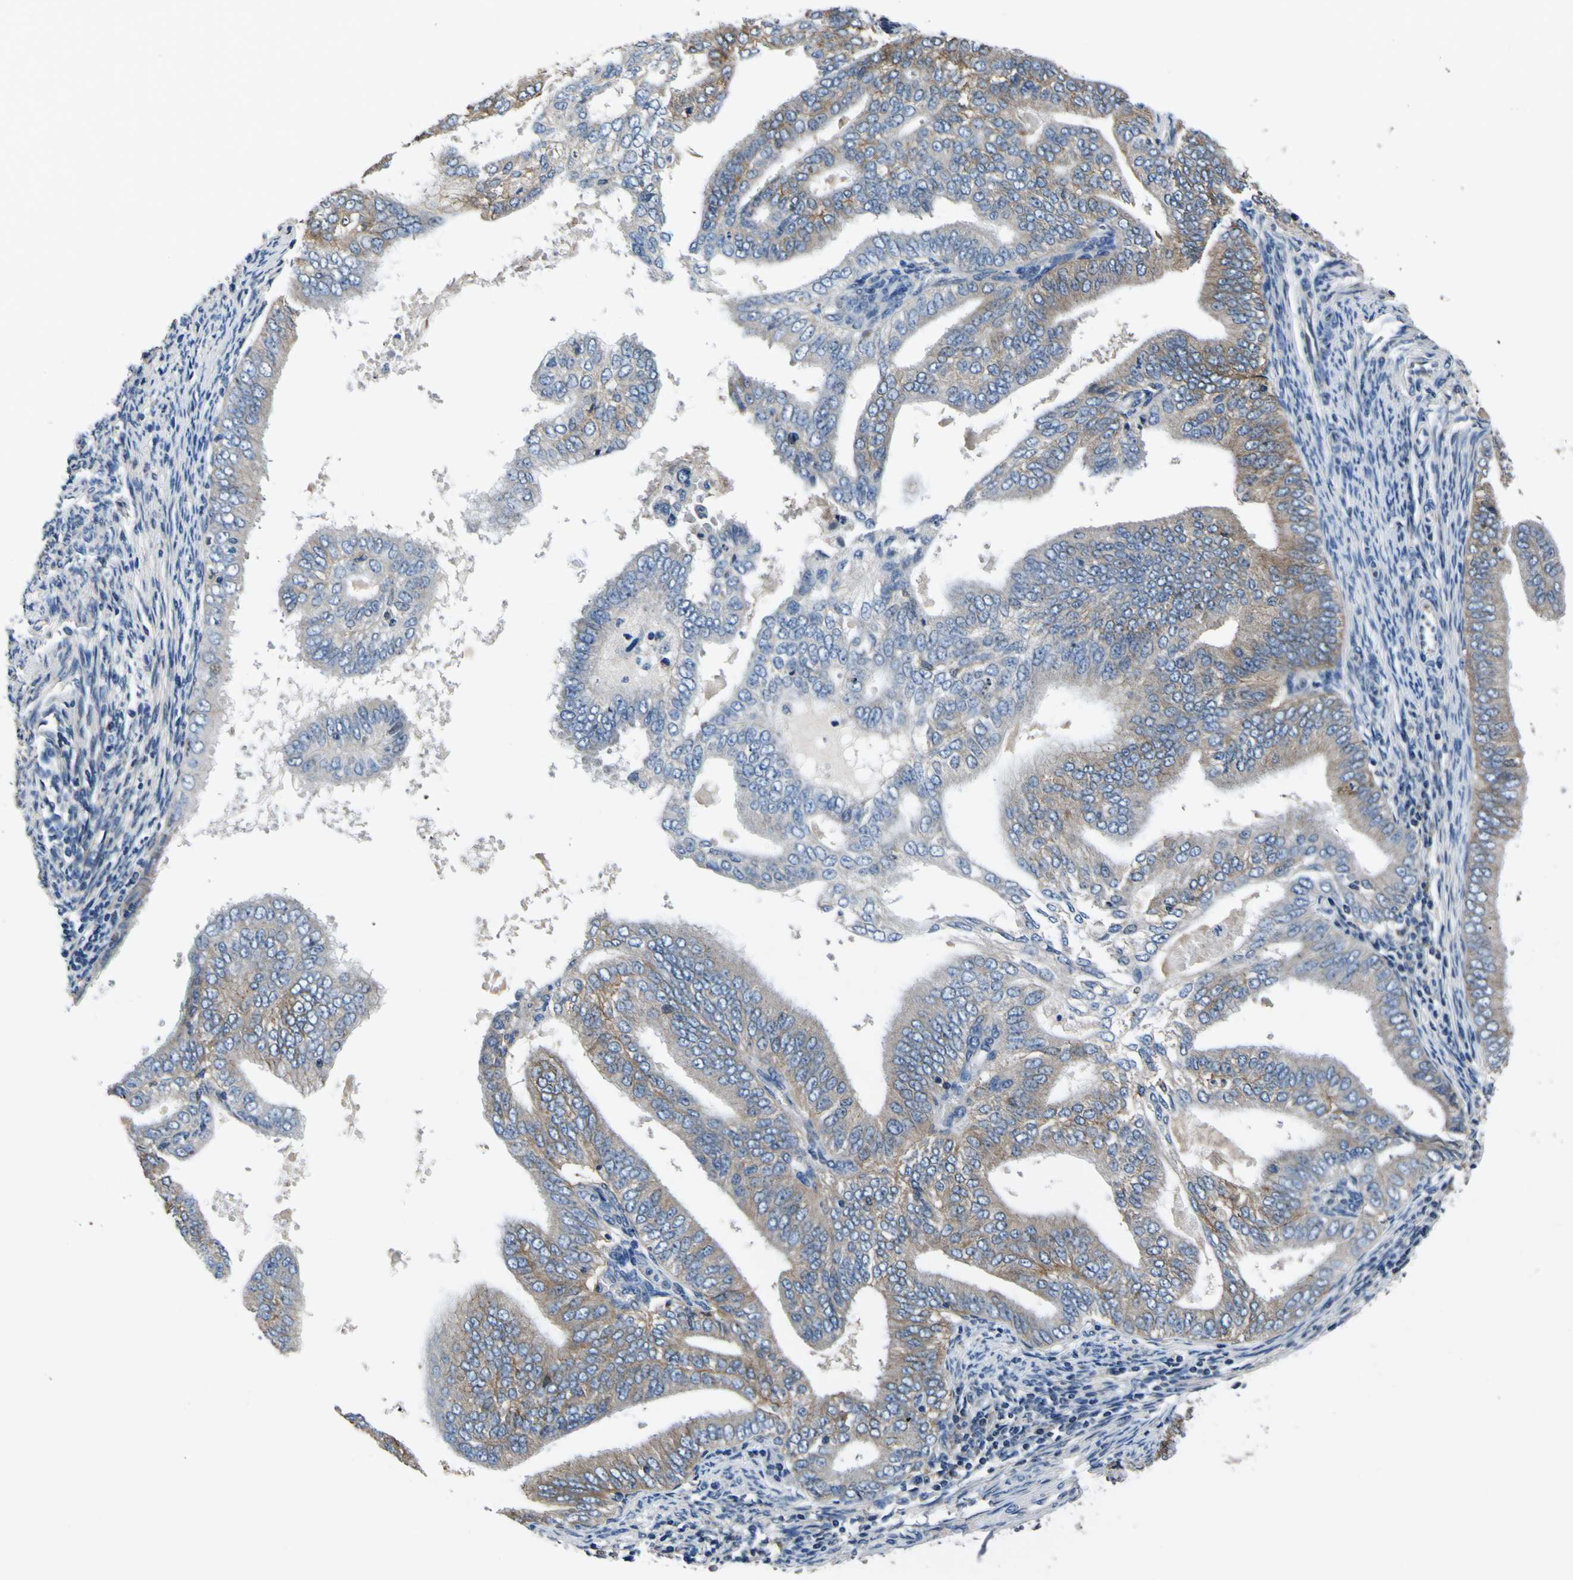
{"staining": {"intensity": "weak", "quantity": "<25%", "location": "cytoplasmic/membranous"}, "tissue": "endometrial cancer", "cell_type": "Tumor cells", "image_type": "cancer", "snomed": [{"axis": "morphology", "description": "Adenocarcinoma, NOS"}, {"axis": "topography", "description": "Endometrium"}], "caption": "This is a histopathology image of immunohistochemistry (IHC) staining of endometrial adenocarcinoma, which shows no expression in tumor cells.", "gene": "EPHB4", "patient": {"sex": "female", "age": 58}}